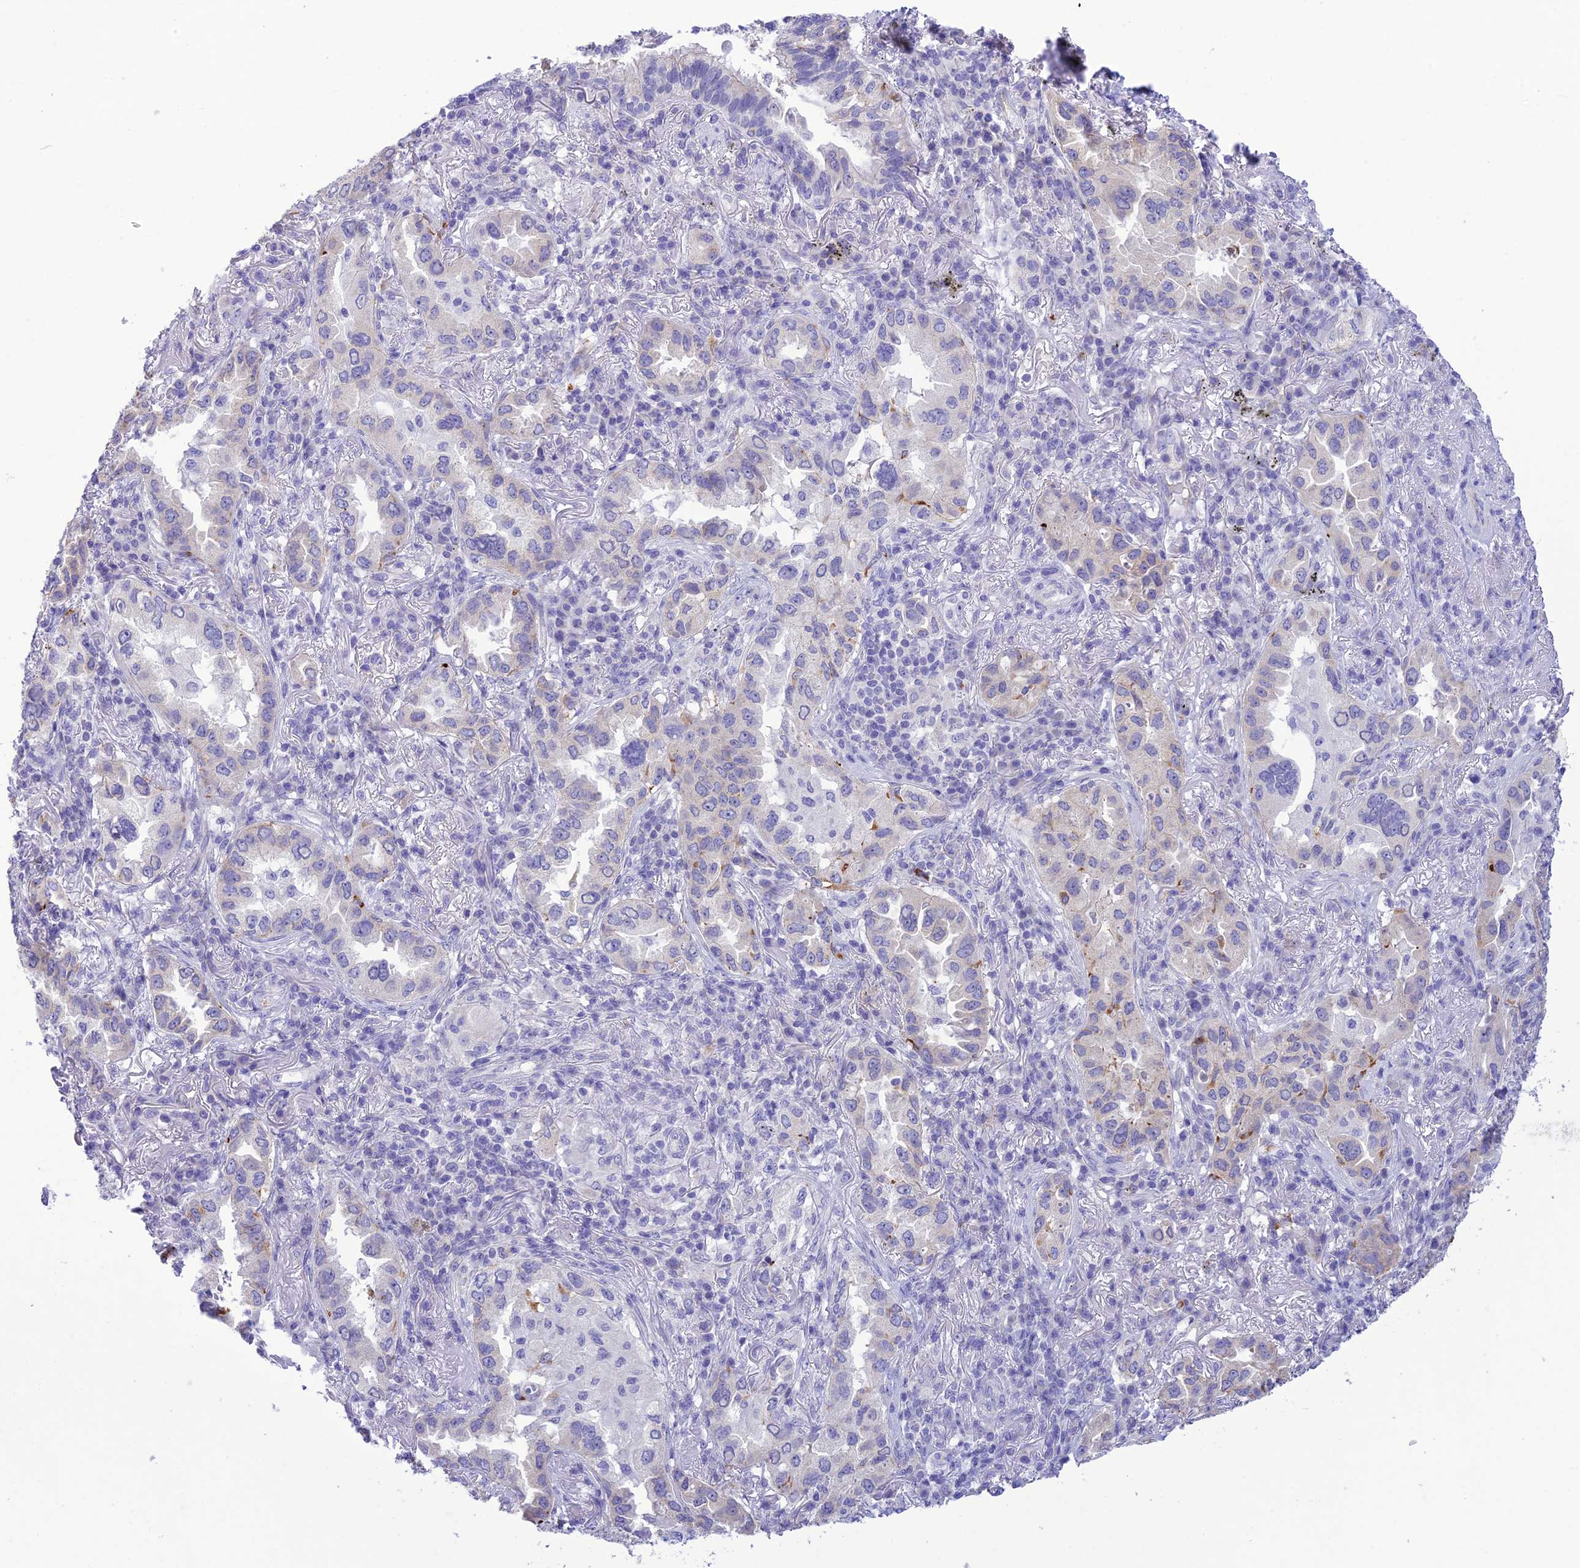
{"staining": {"intensity": "negative", "quantity": "none", "location": "none"}, "tissue": "lung cancer", "cell_type": "Tumor cells", "image_type": "cancer", "snomed": [{"axis": "morphology", "description": "Adenocarcinoma, NOS"}, {"axis": "topography", "description": "Lung"}], "caption": "Immunohistochemical staining of lung cancer displays no significant expression in tumor cells.", "gene": "DHDH", "patient": {"sex": "female", "age": 69}}